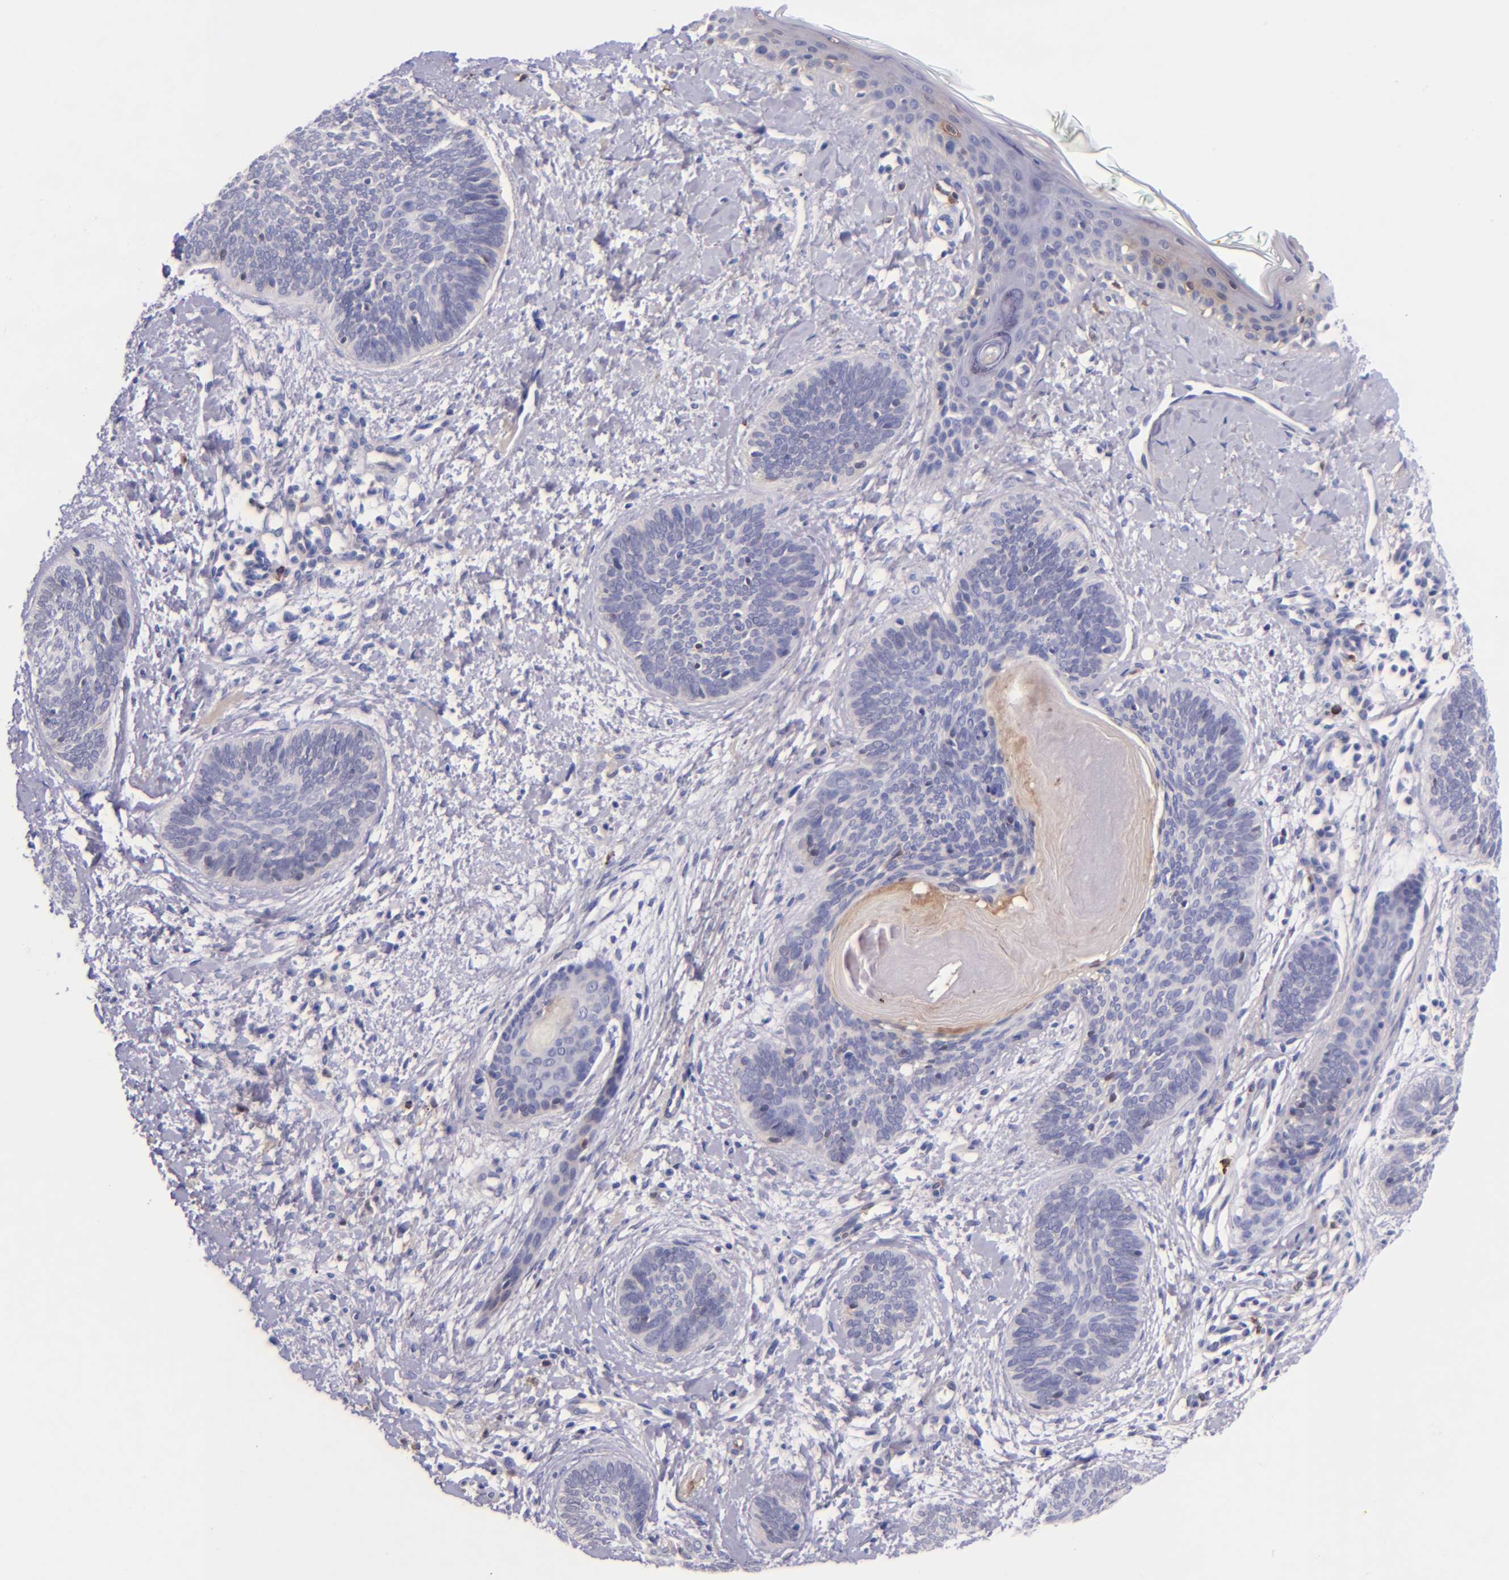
{"staining": {"intensity": "negative", "quantity": "none", "location": "none"}, "tissue": "skin cancer", "cell_type": "Tumor cells", "image_type": "cancer", "snomed": [{"axis": "morphology", "description": "Basal cell carcinoma"}, {"axis": "topography", "description": "Skin"}], "caption": "Immunohistochemistry of human skin basal cell carcinoma reveals no expression in tumor cells.", "gene": "KNG1", "patient": {"sex": "female", "age": 81}}